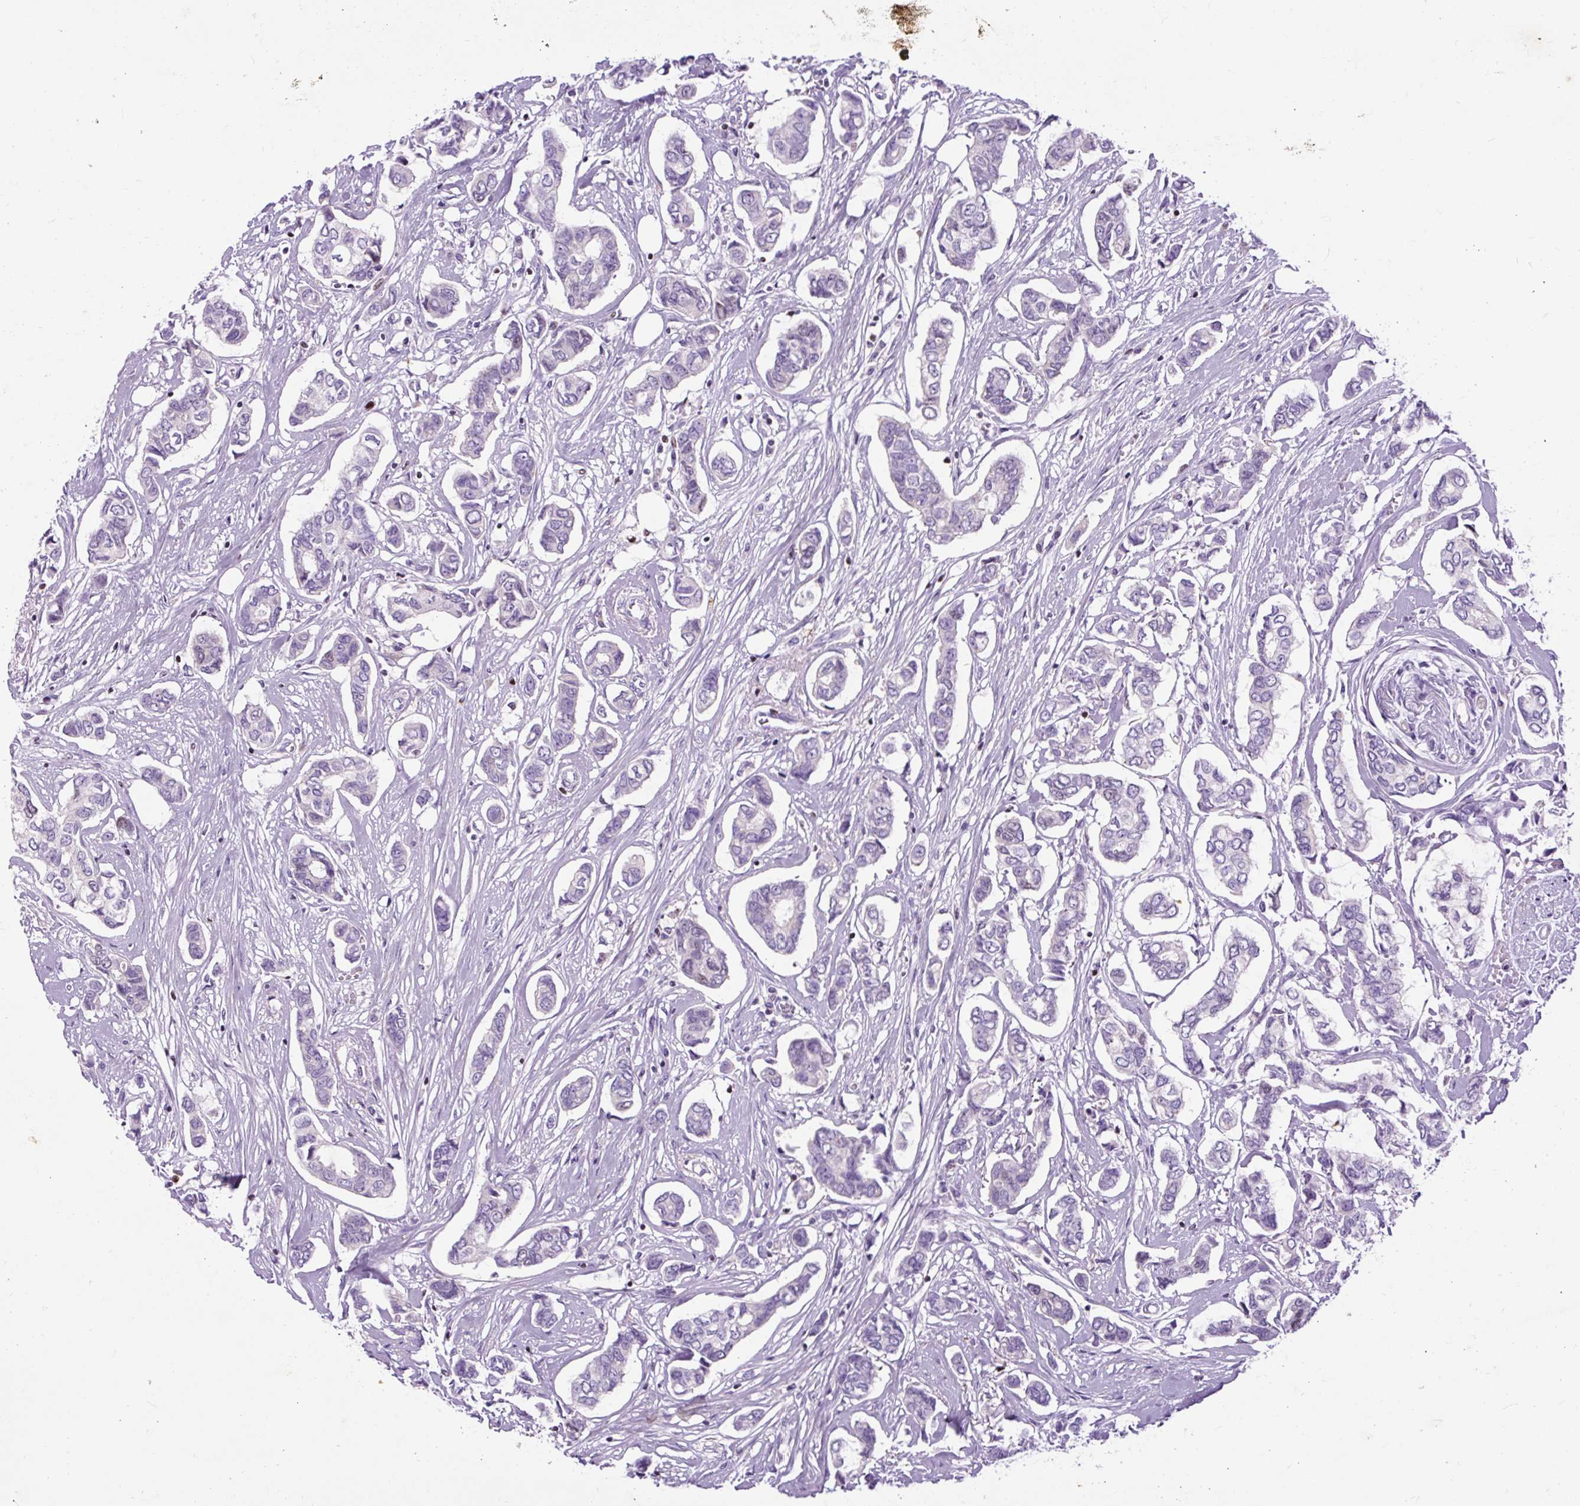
{"staining": {"intensity": "negative", "quantity": "none", "location": "none"}, "tissue": "breast cancer", "cell_type": "Tumor cells", "image_type": "cancer", "snomed": [{"axis": "morphology", "description": "Duct carcinoma"}, {"axis": "topography", "description": "Breast"}], "caption": "The micrograph exhibits no significant staining in tumor cells of breast cancer.", "gene": "SPC24", "patient": {"sex": "female", "age": 73}}